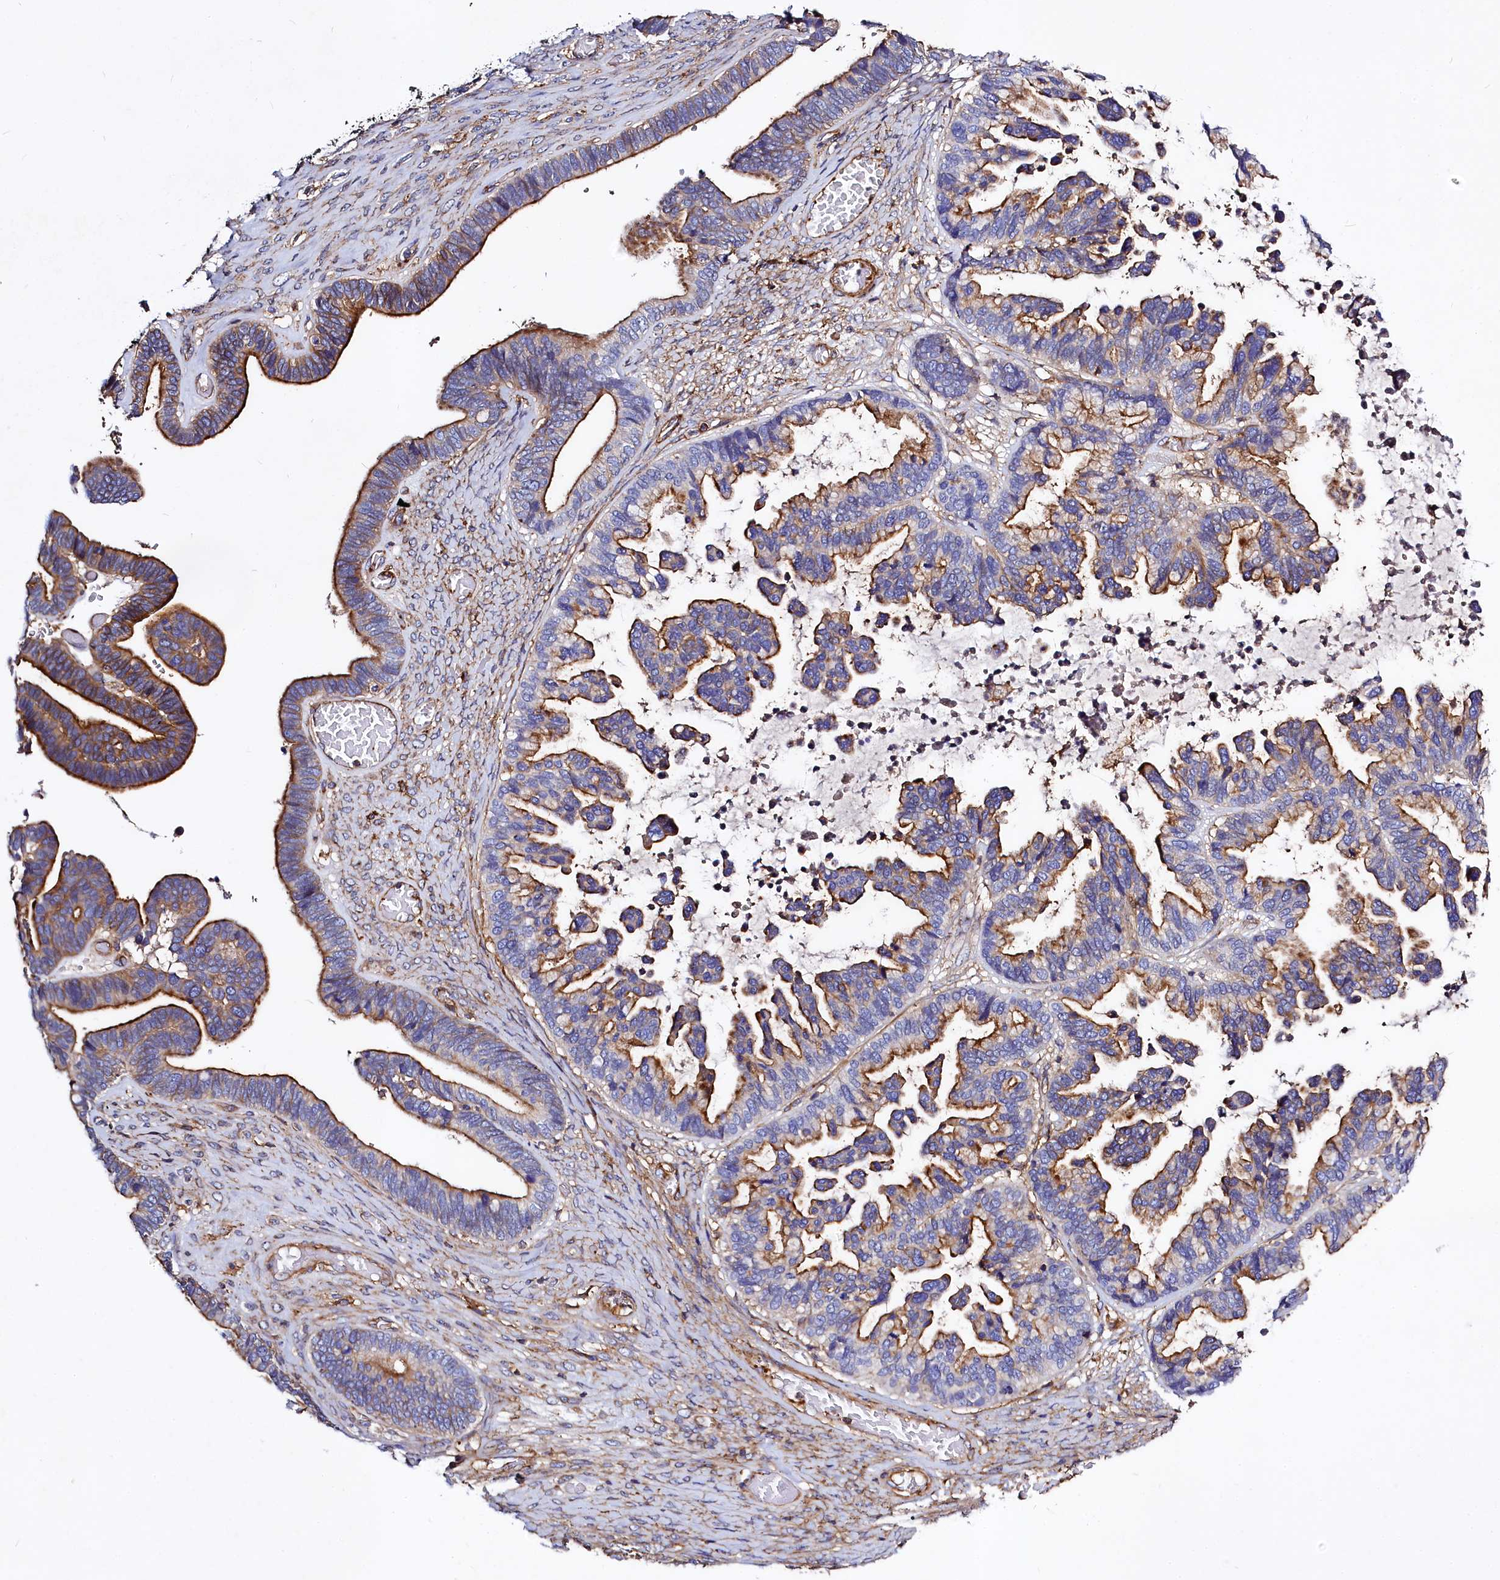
{"staining": {"intensity": "strong", "quantity": ">75%", "location": "cytoplasmic/membranous"}, "tissue": "ovarian cancer", "cell_type": "Tumor cells", "image_type": "cancer", "snomed": [{"axis": "morphology", "description": "Cystadenocarcinoma, serous, NOS"}, {"axis": "topography", "description": "Ovary"}], "caption": "This is a histology image of immunohistochemistry staining of ovarian cancer, which shows strong expression in the cytoplasmic/membranous of tumor cells.", "gene": "ANO6", "patient": {"sex": "female", "age": 56}}